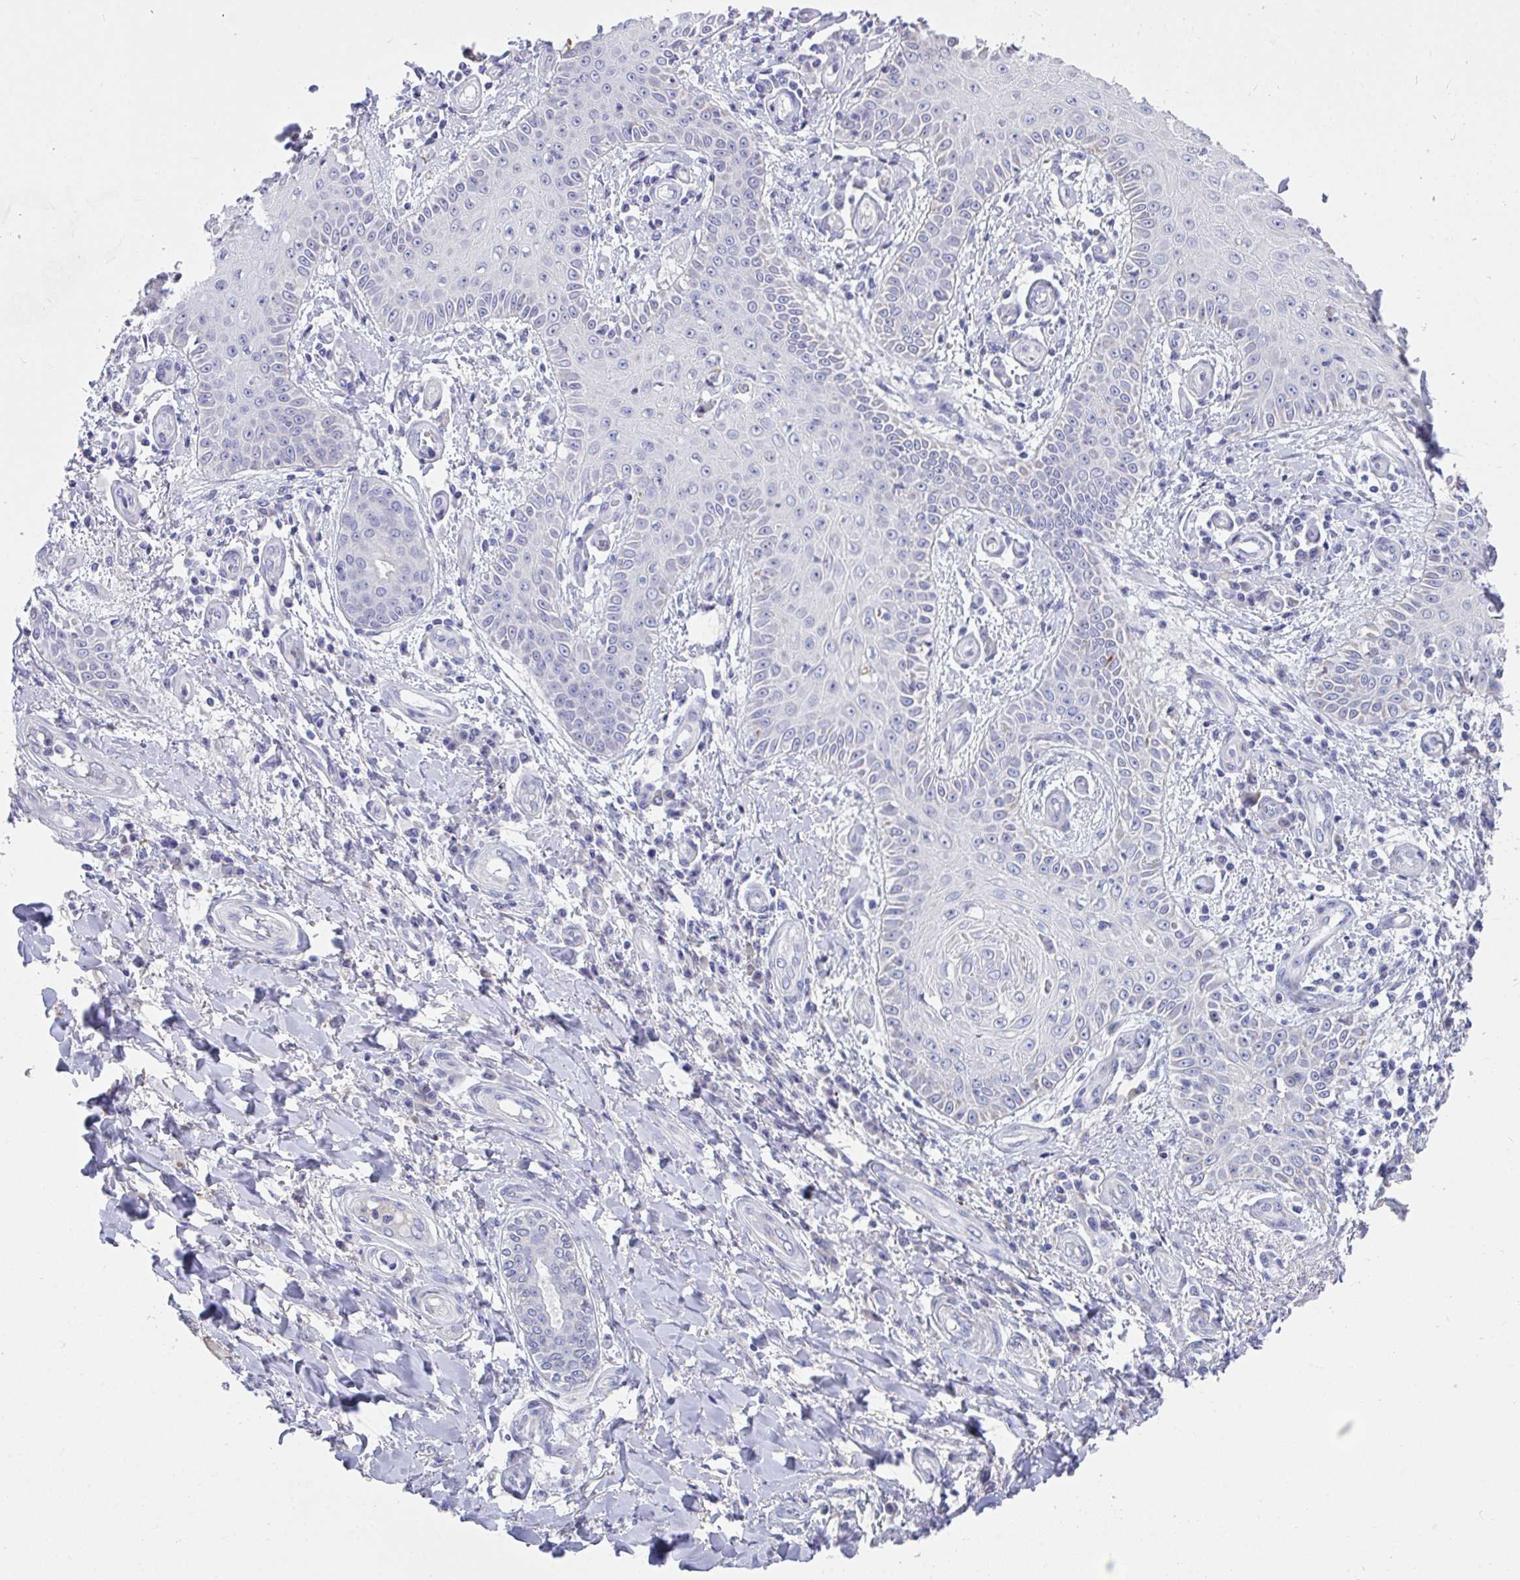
{"staining": {"intensity": "negative", "quantity": "none", "location": "none"}, "tissue": "skin cancer", "cell_type": "Tumor cells", "image_type": "cancer", "snomed": [{"axis": "morphology", "description": "Squamous cell carcinoma, NOS"}, {"axis": "topography", "description": "Skin"}], "caption": "Immunohistochemistry (IHC) of human skin cancer demonstrates no expression in tumor cells.", "gene": "COA5", "patient": {"sex": "male", "age": 70}}